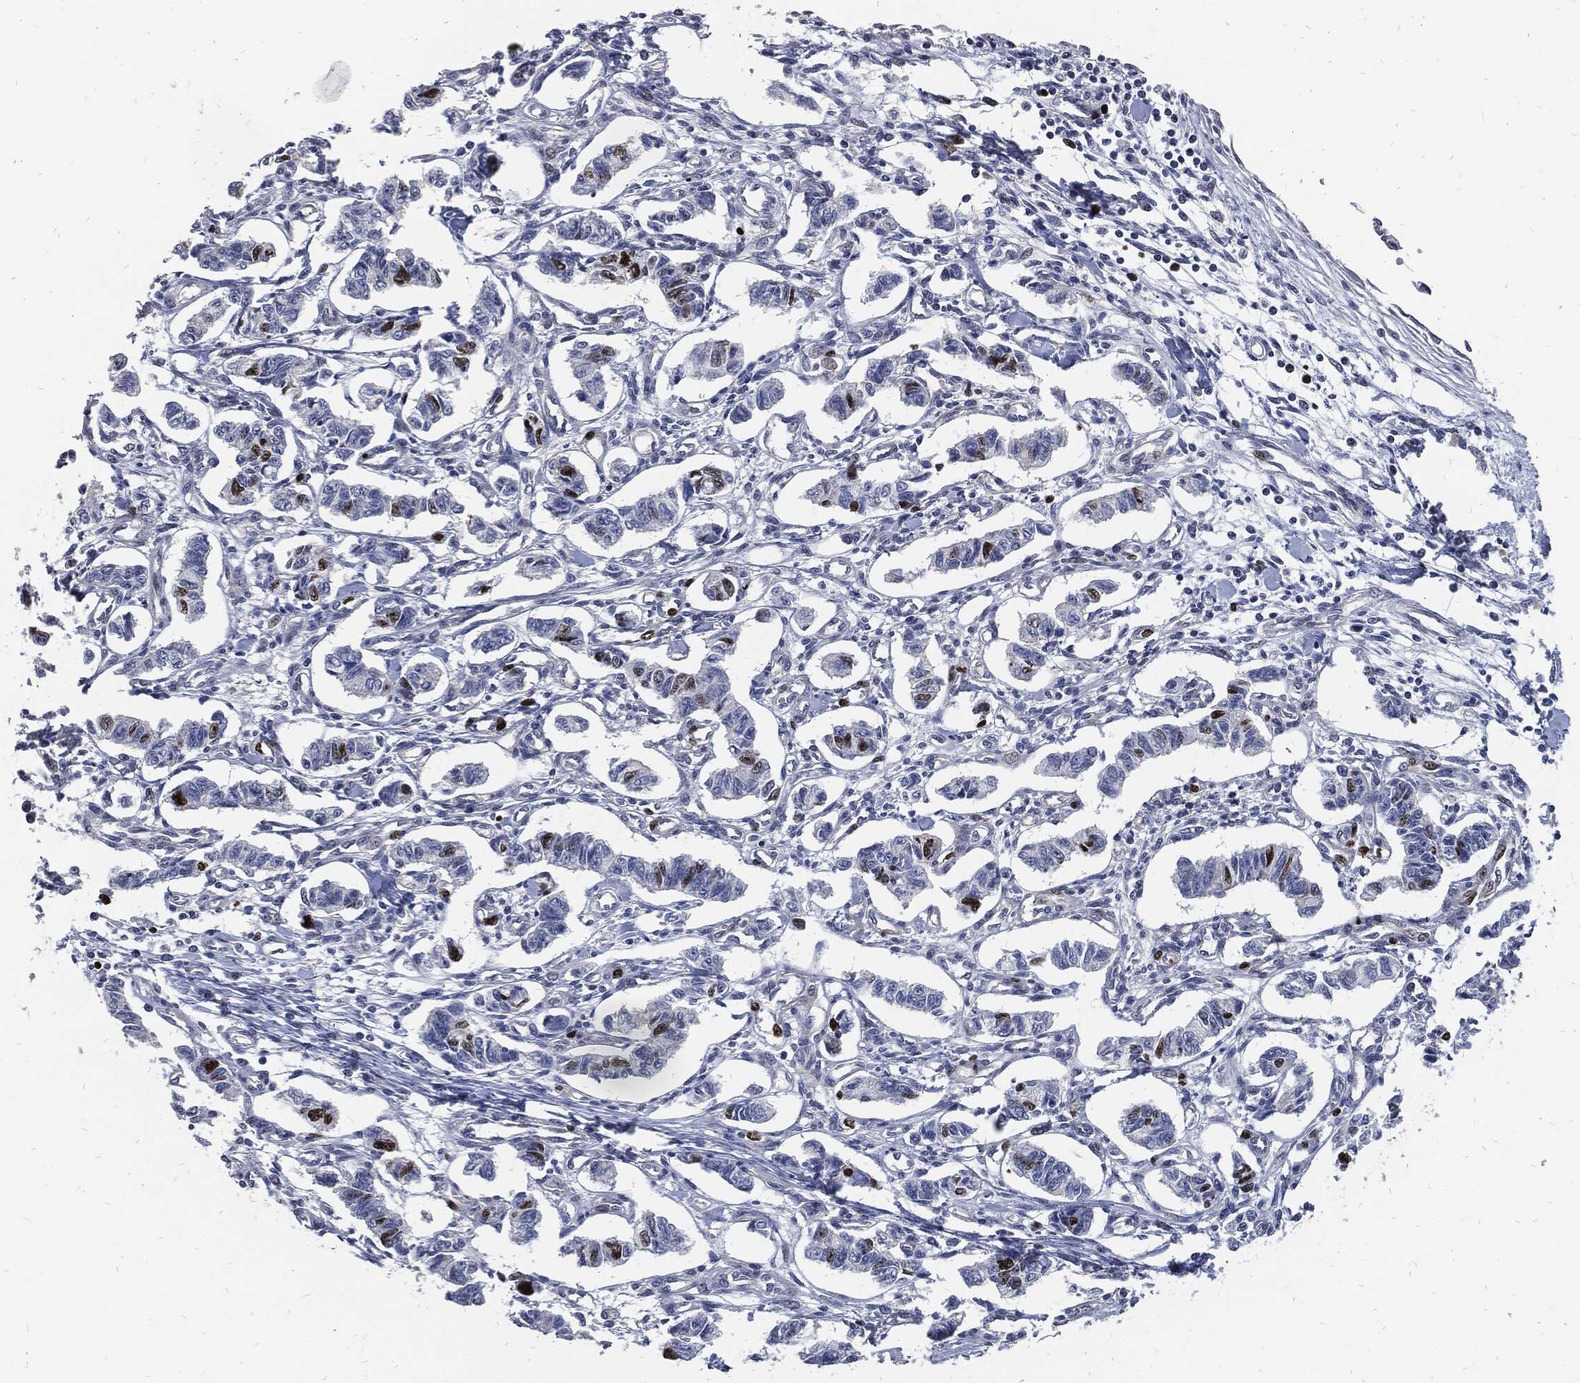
{"staining": {"intensity": "strong", "quantity": "<25%", "location": "nuclear"}, "tissue": "carcinoid", "cell_type": "Tumor cells", "image_type": "cancer", "snomed": [{"axis": "morphology", "description": "Carcinoid, malignant, NOS"}, {"axis": "topography", "description": "Kidney"}], "caption": "Immunohistochemistry (IHC) (DAB (3,3'-diaminobenzidine)) staining of carcinoid (malignant) reveals strong nuclear protein positivity in approximately <25% of tumor cells.", "gene": "MKI67", "patient": {"sex": "female", "age": 41}}